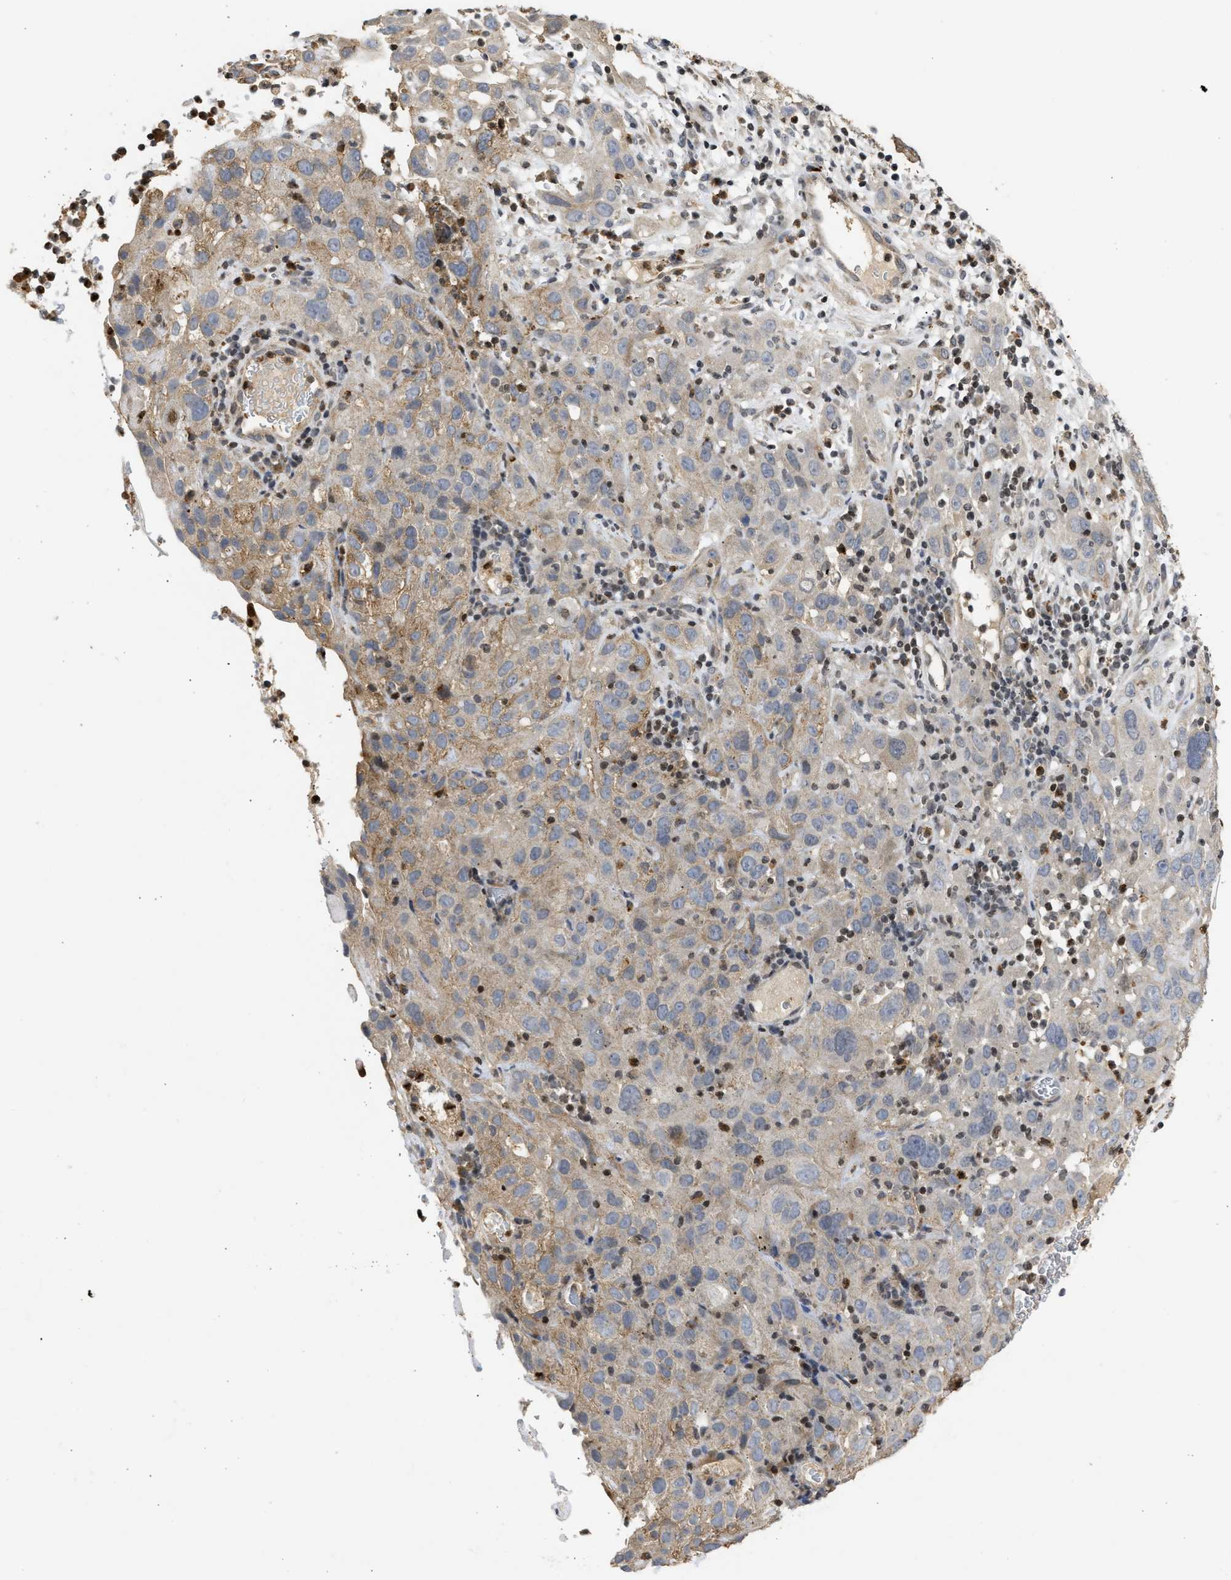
{"staining": {"intensity": "weak", "quantity": "25%-75%", "location": "cytoplasmic/membranous"}, "tissue": "cervical cancer", "cell_type": "Tumor cells", "image_type": "cancer", "snomed": [{"axis": "morphology", "description": "Squamous cell carcinoma, NOS"}, {"axis": "topography", "description": "Cervix"}], "caption": "Tumor cells display low levels of weak cytoplasmic/membranous expression in about 25%-75% of cells in cervical cancer (squamous cell carcinoma). The protein is stained brown, and the nuclei are stained in blue (DAB IHC with brightfield microscopy, high magnification).", "gene": "ENSG00000142539", "patient": {"sex": "female", "age": 32}}